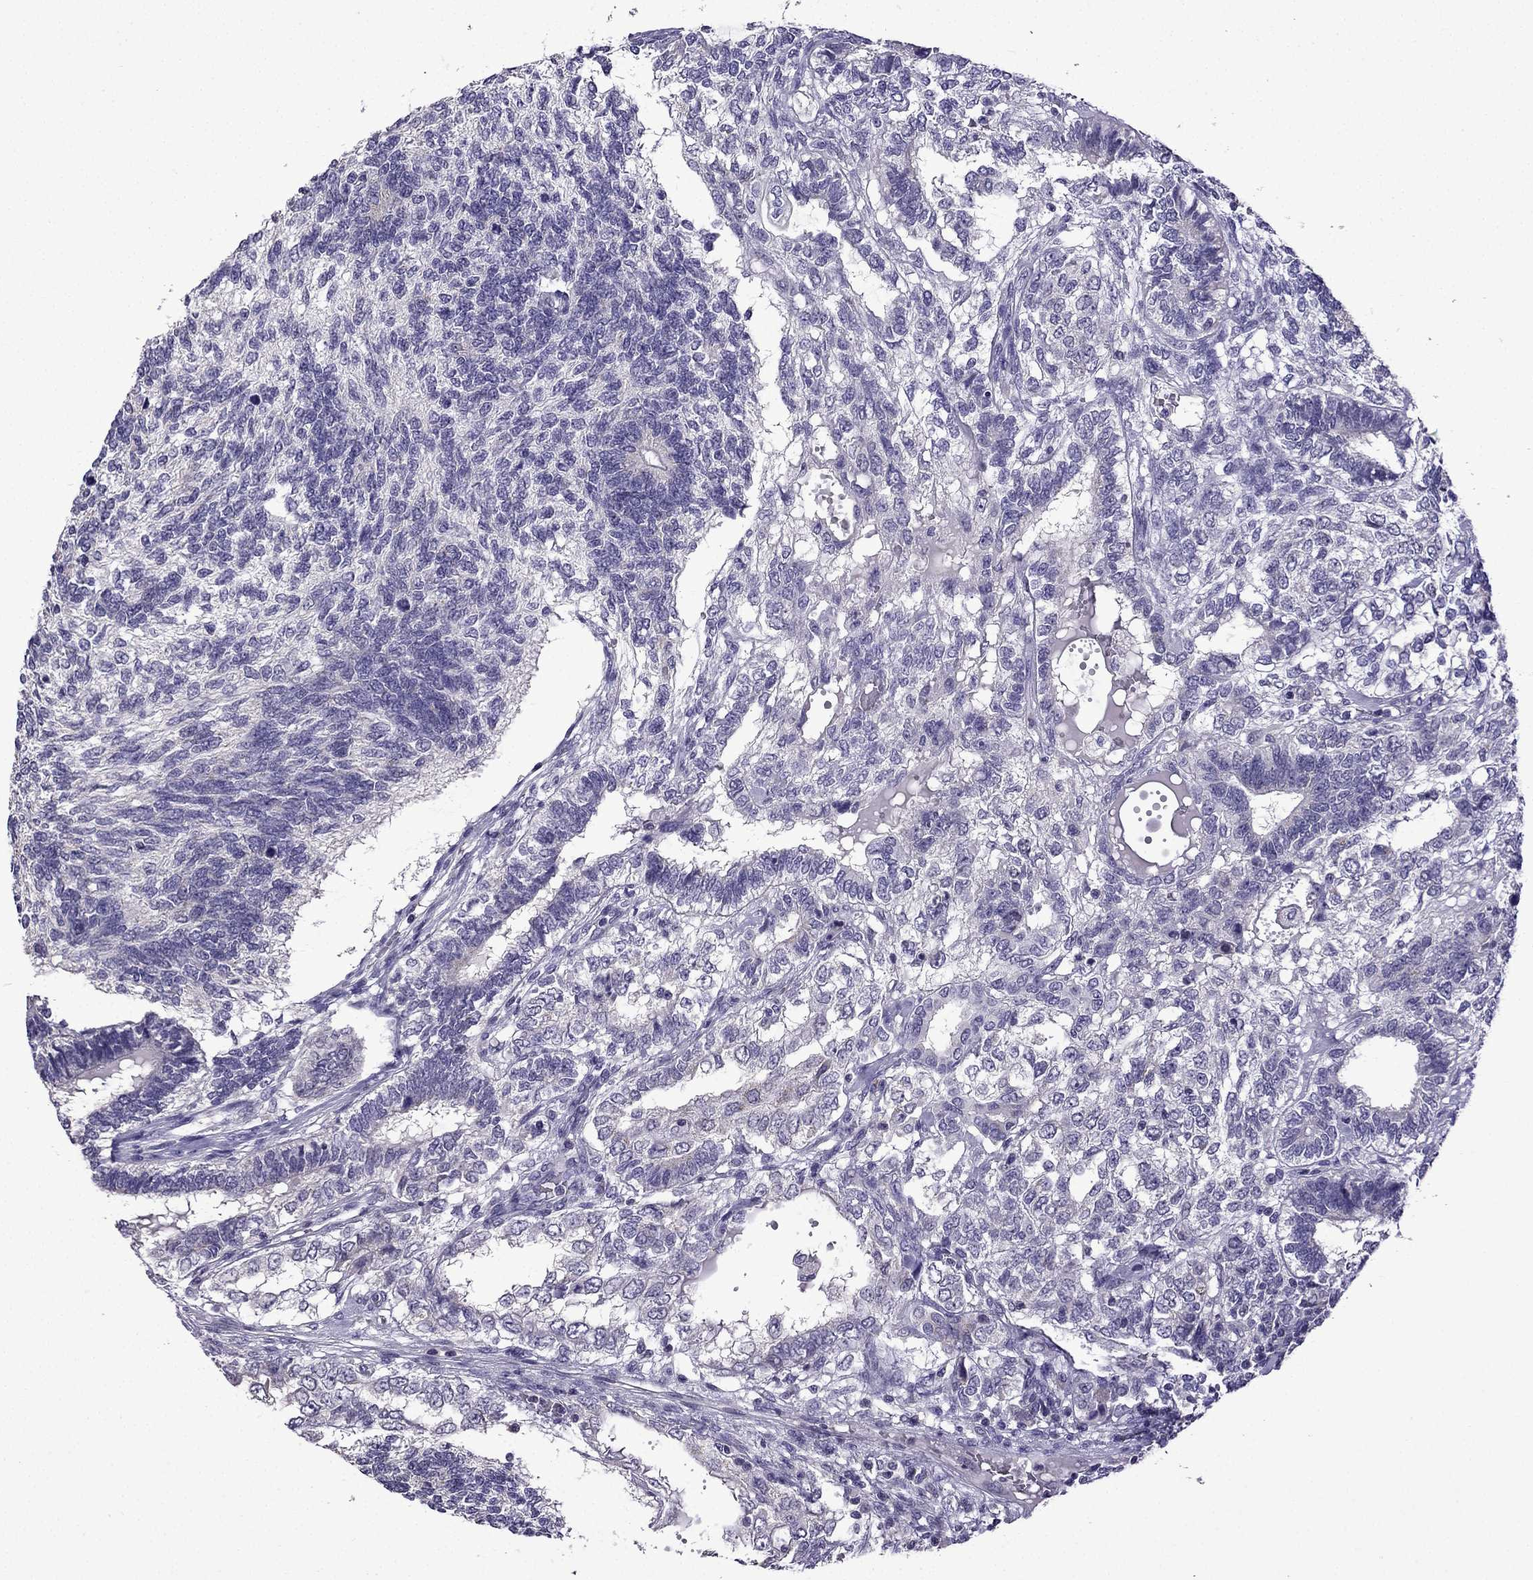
{"staining": {"intensity": "negative", "quantity": "none", "location": "none"}, "tissue": "testis cancer", "cell_type": "Tumor cells", "image_type": "cancer", "snomed": [{"axis": "morphology", "description": "Seminoma, NOS"}, {"axis": "morphology", "description": "Carcinoma, Embryonal, NOS"}, {"axis": "topography", "description": "Testis"}], "caption": "Immunohistochemistry histopathology image of neoplastic tissue: embryonal carcinoma (testis) stained with DAB (3,3'-diaminobenzidine) reveals no significant protein positivity in tumor cells. (Stains: DAB (3,3'-diaminobenzidine) immunohistochemistry (IHC) with hematoxylin counter stain, Microscopy: brightfield microscopy at high magnification).", "gene": "TTN", "patient": {"sex": "male", "age": 41}}